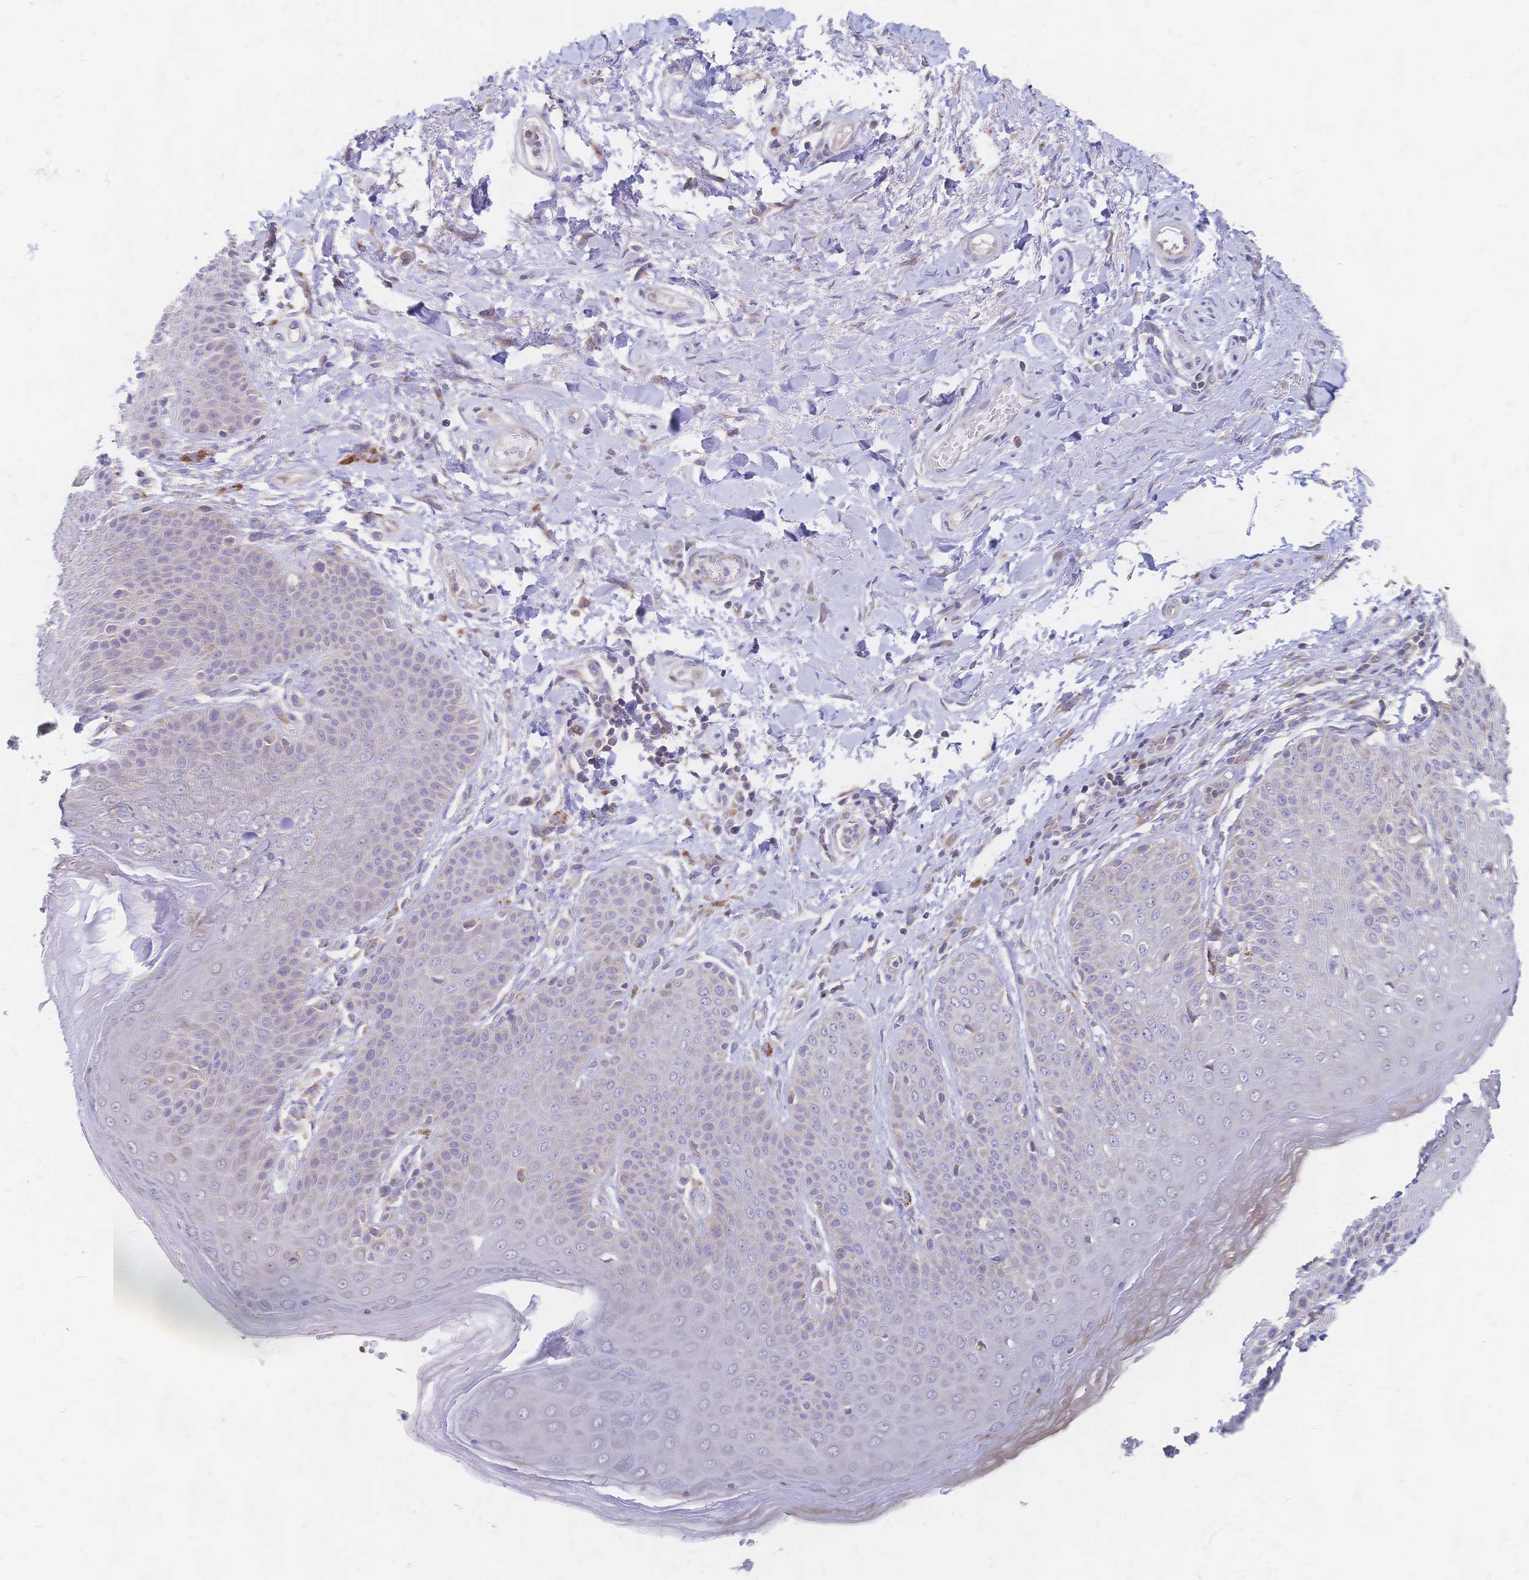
{"staining": {"intensity": "moderate", "quantity": "<25%", "location": "cytoplasmic/membranous"}, "tissue": "skin", "cell_type": "Epidermal cells", "image_type": "normal", "snomed": [{"axis": "morphology", "description": "Normal tissue, NOS"}, {"axis": "topography", "description": "Peripheral nerve tissue"}], "caption": "IHC of unremarkable human skin demonstrates low levels of moderate cytoplasmic/membranous staining in approximately <25% of epidermal cells. (brown staining indicates protein expression, while blue staining denotes nuclei).", "gene": "CYB5A", "patient": {"sex": "male", "age": 51}}